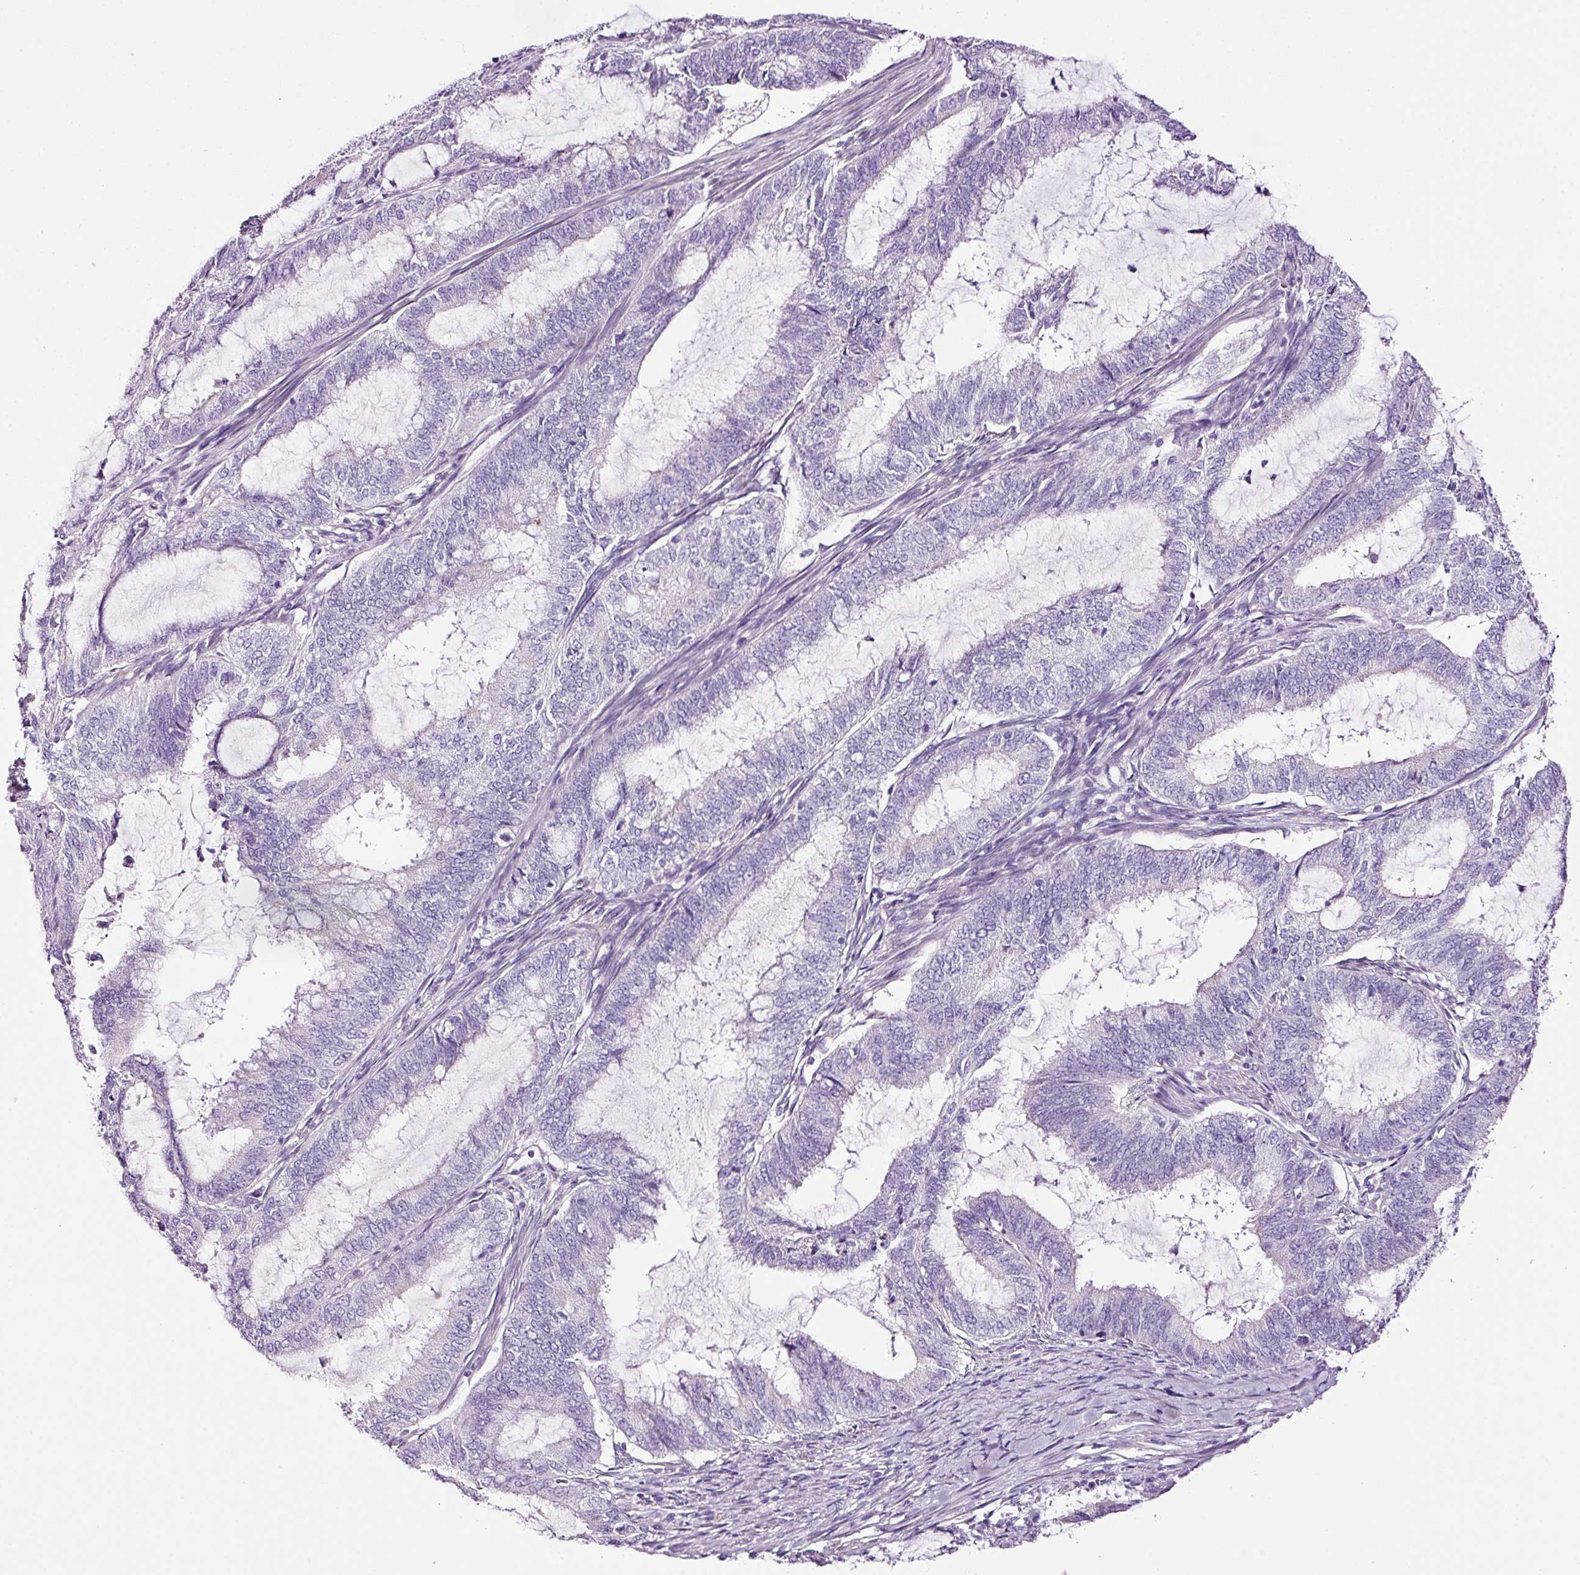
{"staining": {"intensity": "negative", "quantity": "none", "location": "none"}, "tissue": "endometrial cancer", "cell_type": "Tumor cells", "image_type": "cancer", "snomed": [{"axis": "morphology", "description": "Adenocarcinoma, NOS"}, {"axis": "topography", "description": "Endometrium"}], "caption": "Immunohistochemistry (IHC) histopathology image of neoplastic tissue: human endometrial cancer (adenocarcinoma) stained with DAB (3,3'-diaminobenzidine) reveals no significant protein expression in tumor cells.", "gene": "RTF2", "patient": {"sex": "female", "age": 51}}